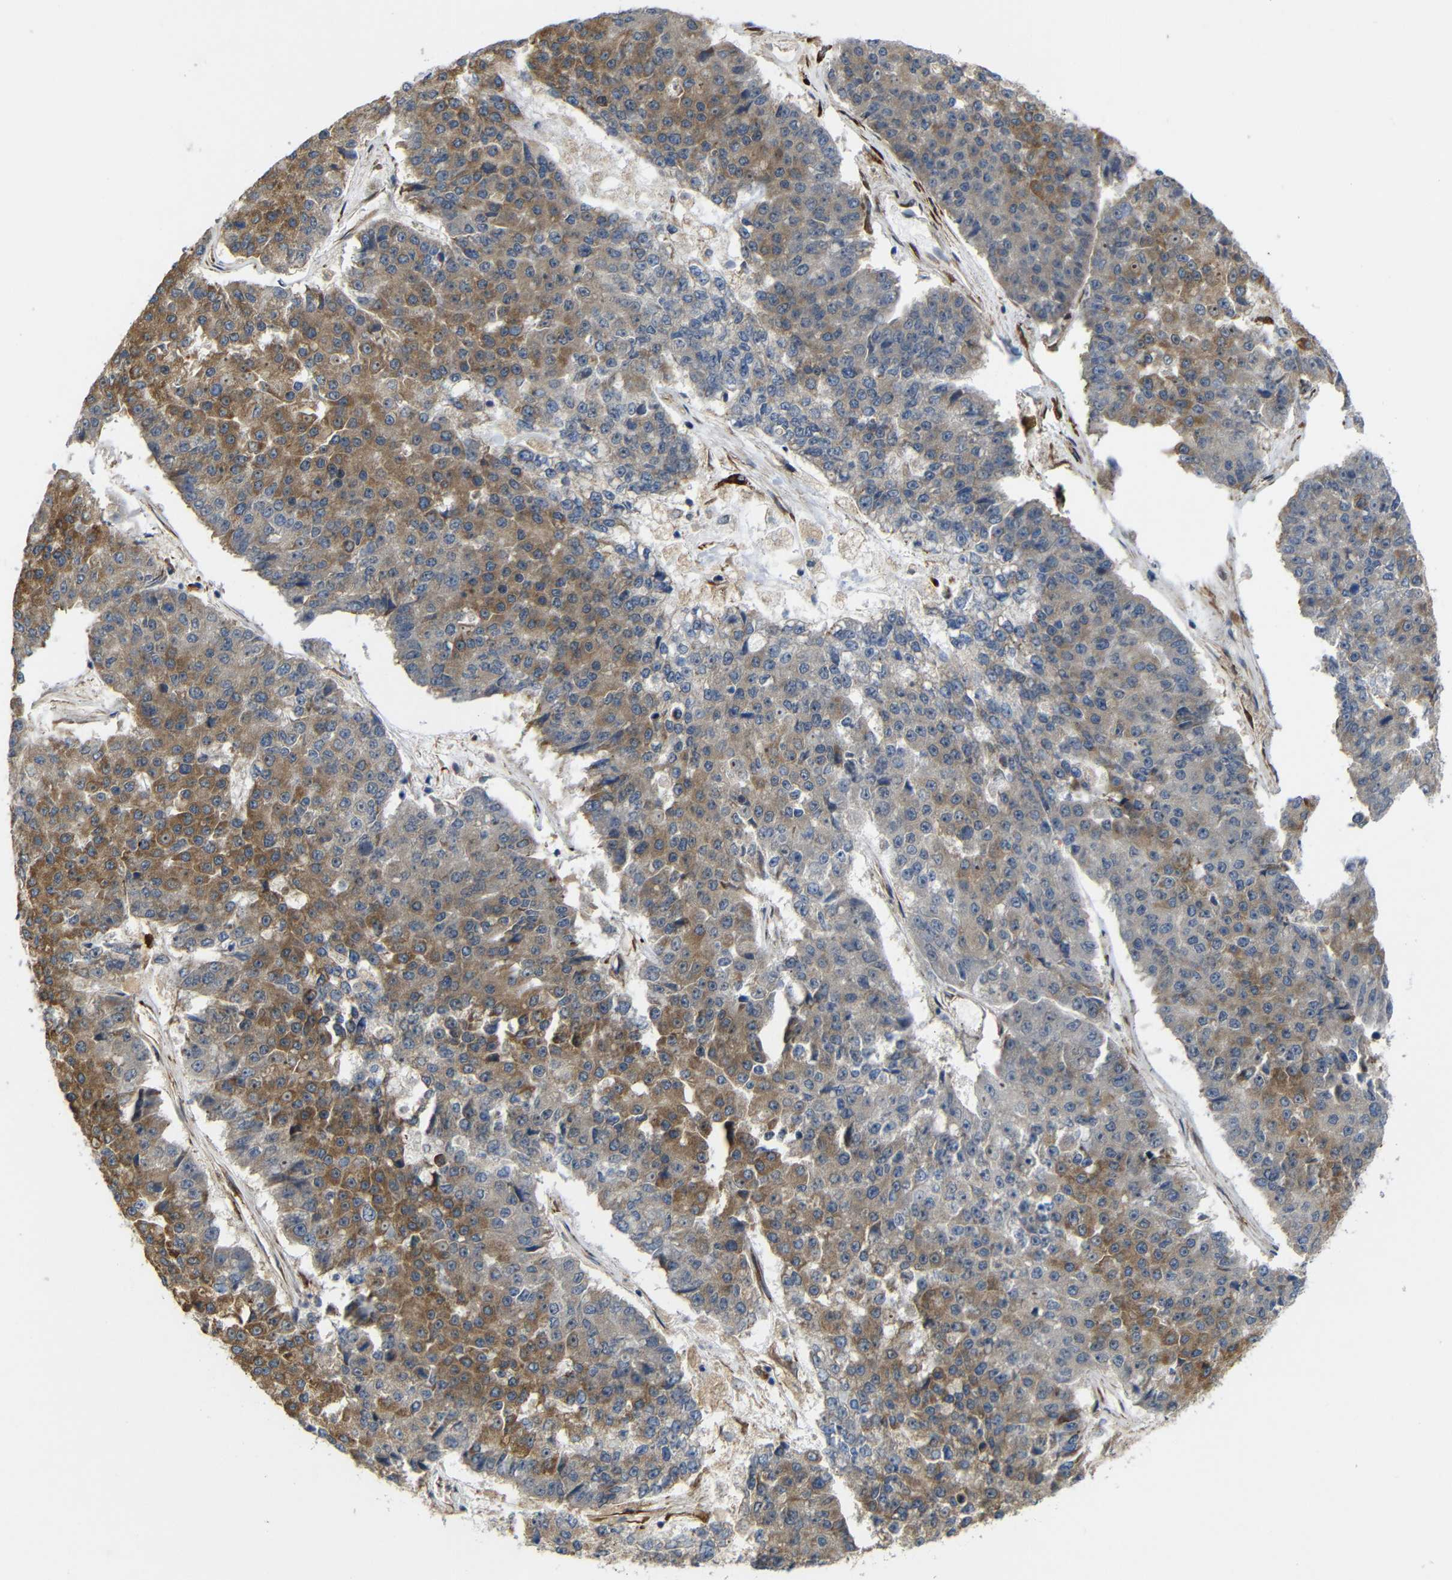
{"staining": {"intensity": "moderate", "quantity": ">75%", "location": "cytoplasmic/membranous"}, "tissue": "pancreatic cancer", "cell_type": "Tumor cells", "image_type": "cancer", "snomed": [{"axis": "morphology", "description": "Adenocarcinoma, NOS"}, {"axis": "topography", "description": "Pancreas"}], "caption": "The photomicrograph exhibits immunohistochemical staining of pancreatic cancer (adenocarcinoma). There is moderate cytoplasmic/membranous positivity is identified in about >75% of tumor cells. Using DAB (3,3'-diaminobenzidine) (brown) and hematoxylin (blue) stains, captured at high magnification using brightfield microscopy.", "gene": "P3H2", "patient": {"sex": "male", "age": 50}}